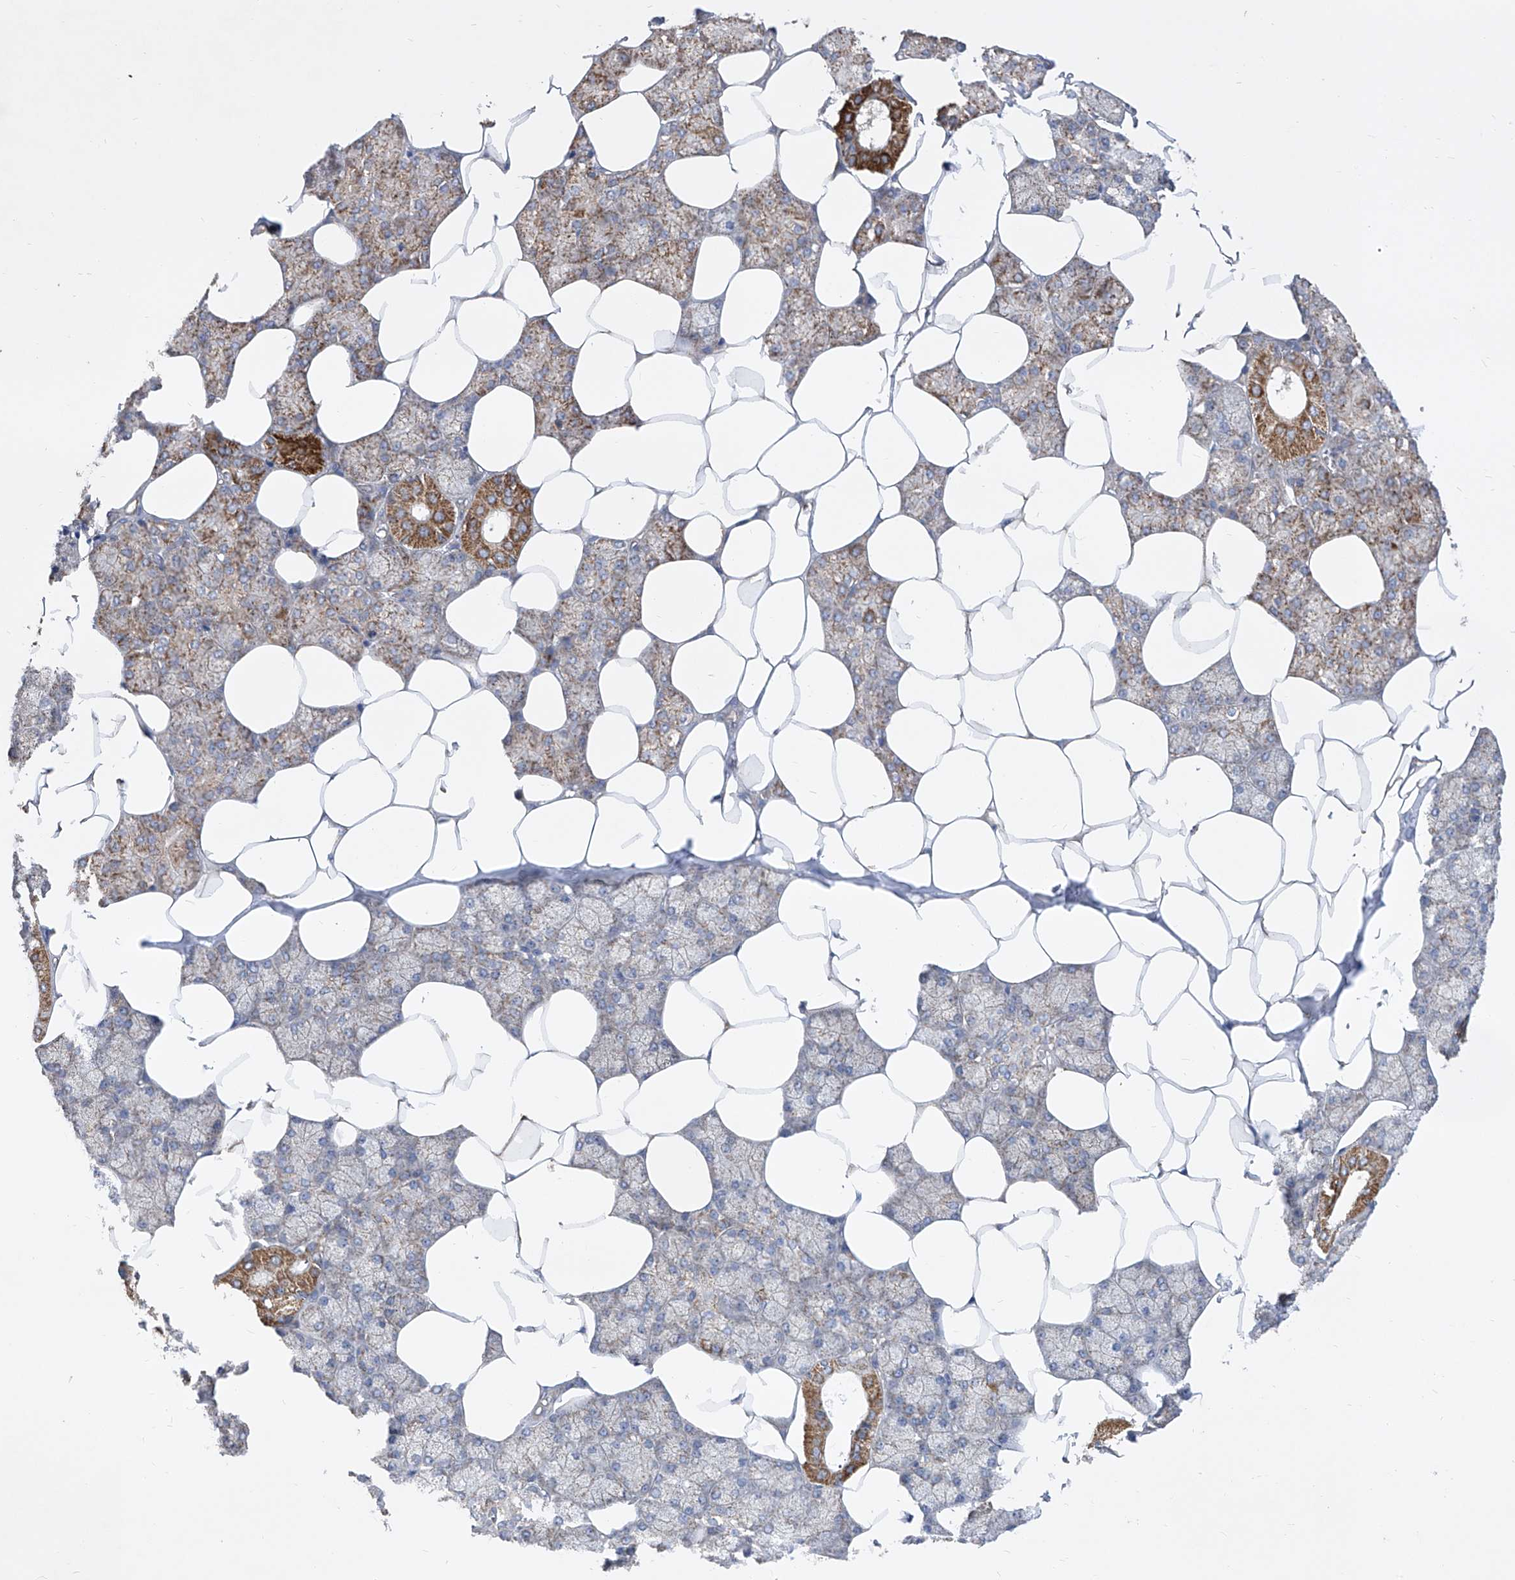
{"staining": {"intensity": "moderate", "quantity": "25%-75%", "location": "cytoplasmic/membranous"}, "tissue": "salivary gland", "cell_type": "Glandular cells", "image_type": "normal", "snomed": [{"axis": "morphology", "description": "Normal tissue, NOS"}, {"axis": "topography", "description": "Salivary gland"}], "caption": "Salivary gland stained for a protein (brown) shows moderate cytoplasmic/membranous positive expression in approximately 25%-75% of glandular cells.", "gene": "COQ3", "patient": {"sex": "male", "age": 62}}